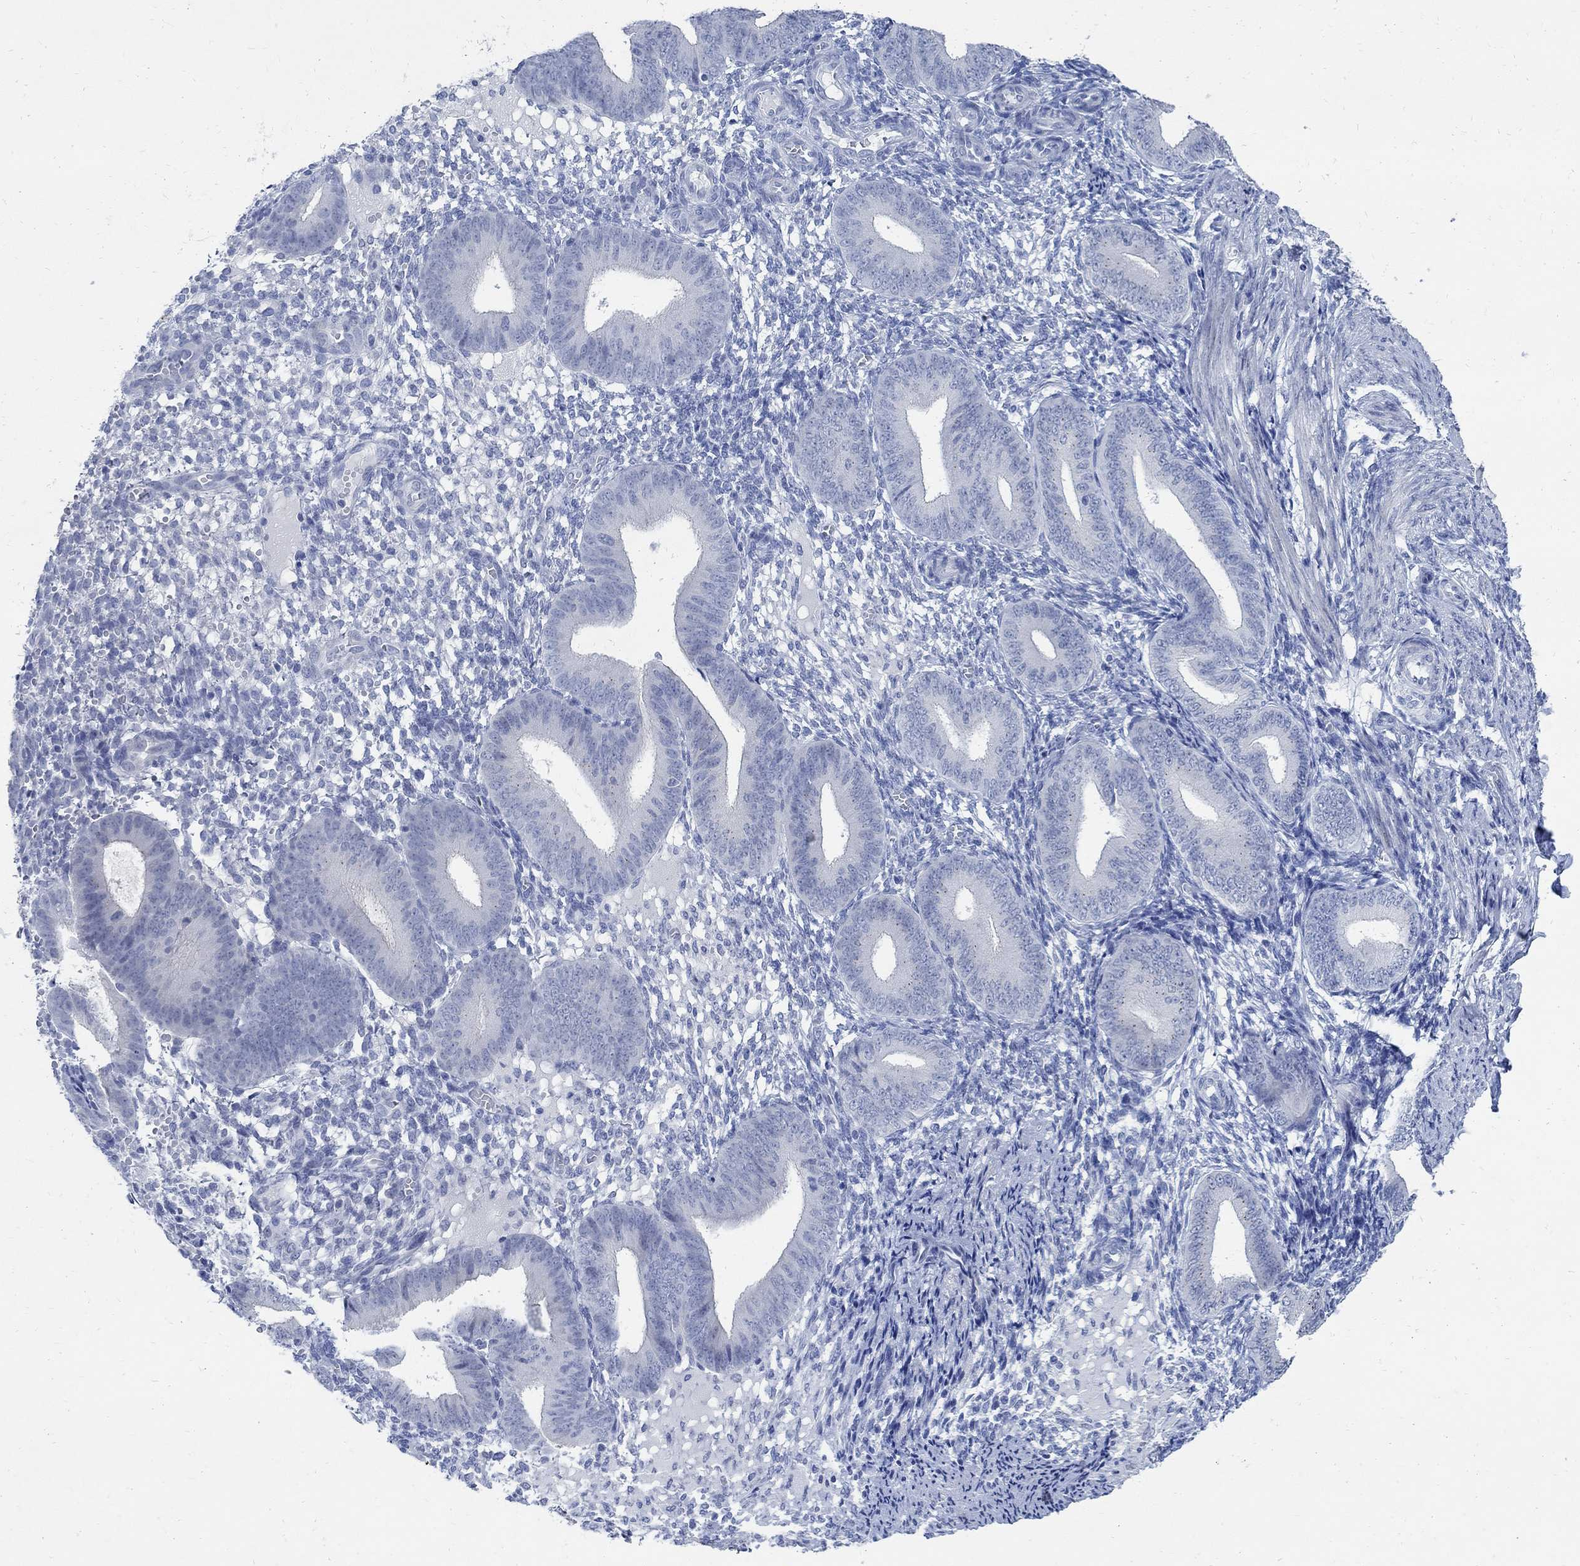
{"staining": {"intensity": "negative", "quantity": "none", "location": "none"}, "tissue": "endometrium", "cell_type": "Cells in endometrial stroma", "image_type": "normal", "snomed": [{"axis": "morphology", "description": "Normal tissue, NOS"}, {"axis": "topography", "description": "Endometrium"}], "caption": "This is a histopathology image of IHC staining of normal endometrium, which shows no expression in cells in endometrial stroma.", "gene": "CAMK2N1", "patient": {"sex": "female", "age": 39}}